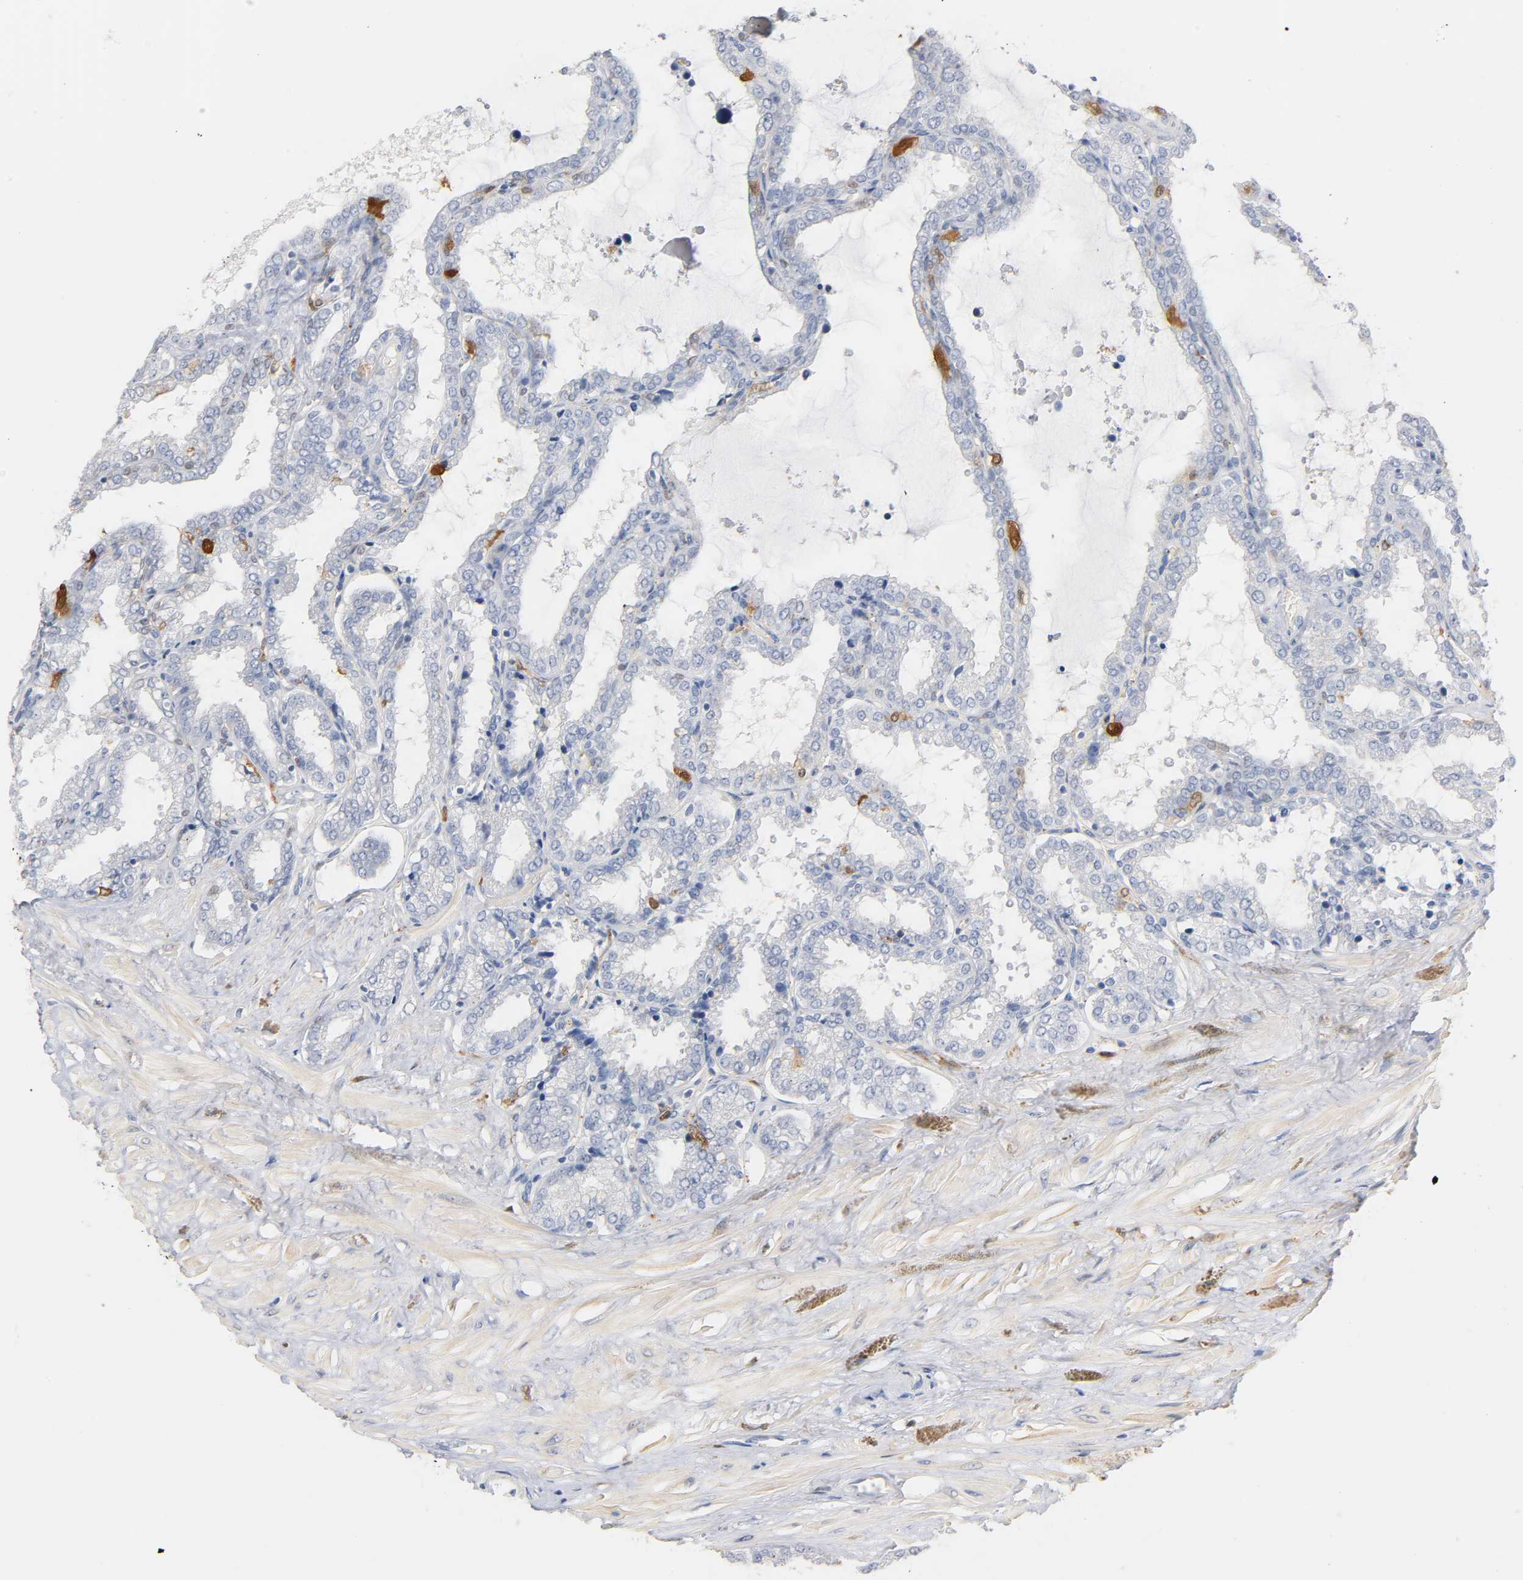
{"staining": {"intensity": "negative", "quantity": "none", "location": "none"}, "tissue": "seminal vesicle", "cell_type": "Glandular cells", "image_type": "normal", "snomed": [{"axis": "morphology", "description": "Normal tissue, NOS"}, {"axis": "topography", "description": "Seminal veicle"}], "caption": "Immunohistochemistry (IHC) of normal human seminal vesicle shows no expression in glandular cells. (IHC, brightfield microscopy, high magnification).", "gene": "IL18", "patient": {"sex": "male", "age": 46}}